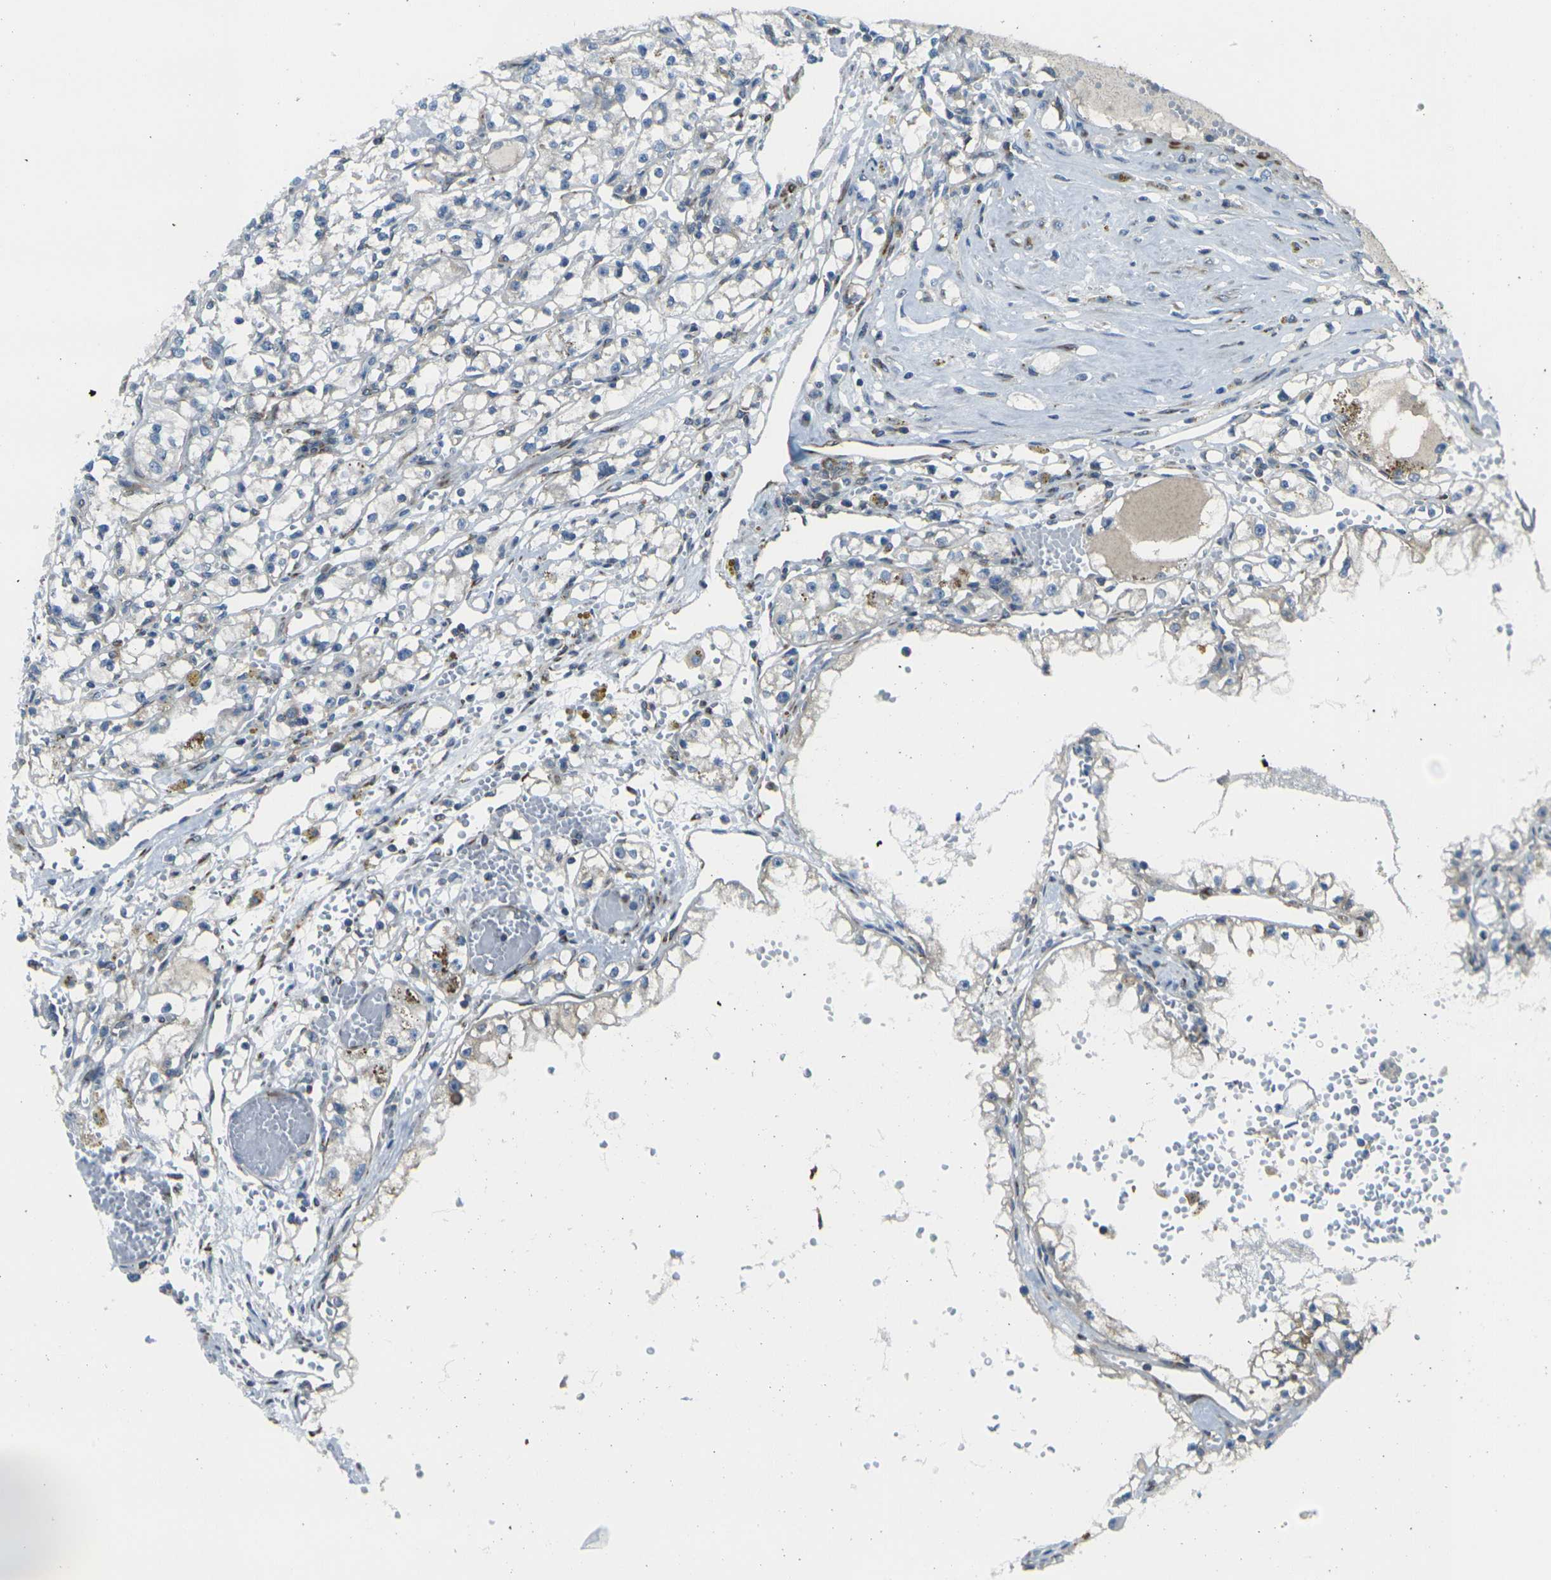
{"staining": {"intensity": "negative", "quantity": "none", "location": "none"}, "tissue": "renal cancer", "cell_type": "Tumor cells", "image_type": "cancer", "snomed": [{"axis": "morphology", "description": "Adenocarcinoma, NOS"}, {"axis": "topography", "description": "Kidney"}], "caption": "Tumor cells are negative for brown protein staining in renal cancer (adenocarcinoma).", "gene": "CELSR2", "patient": {"sex": "male", "age": 56}}